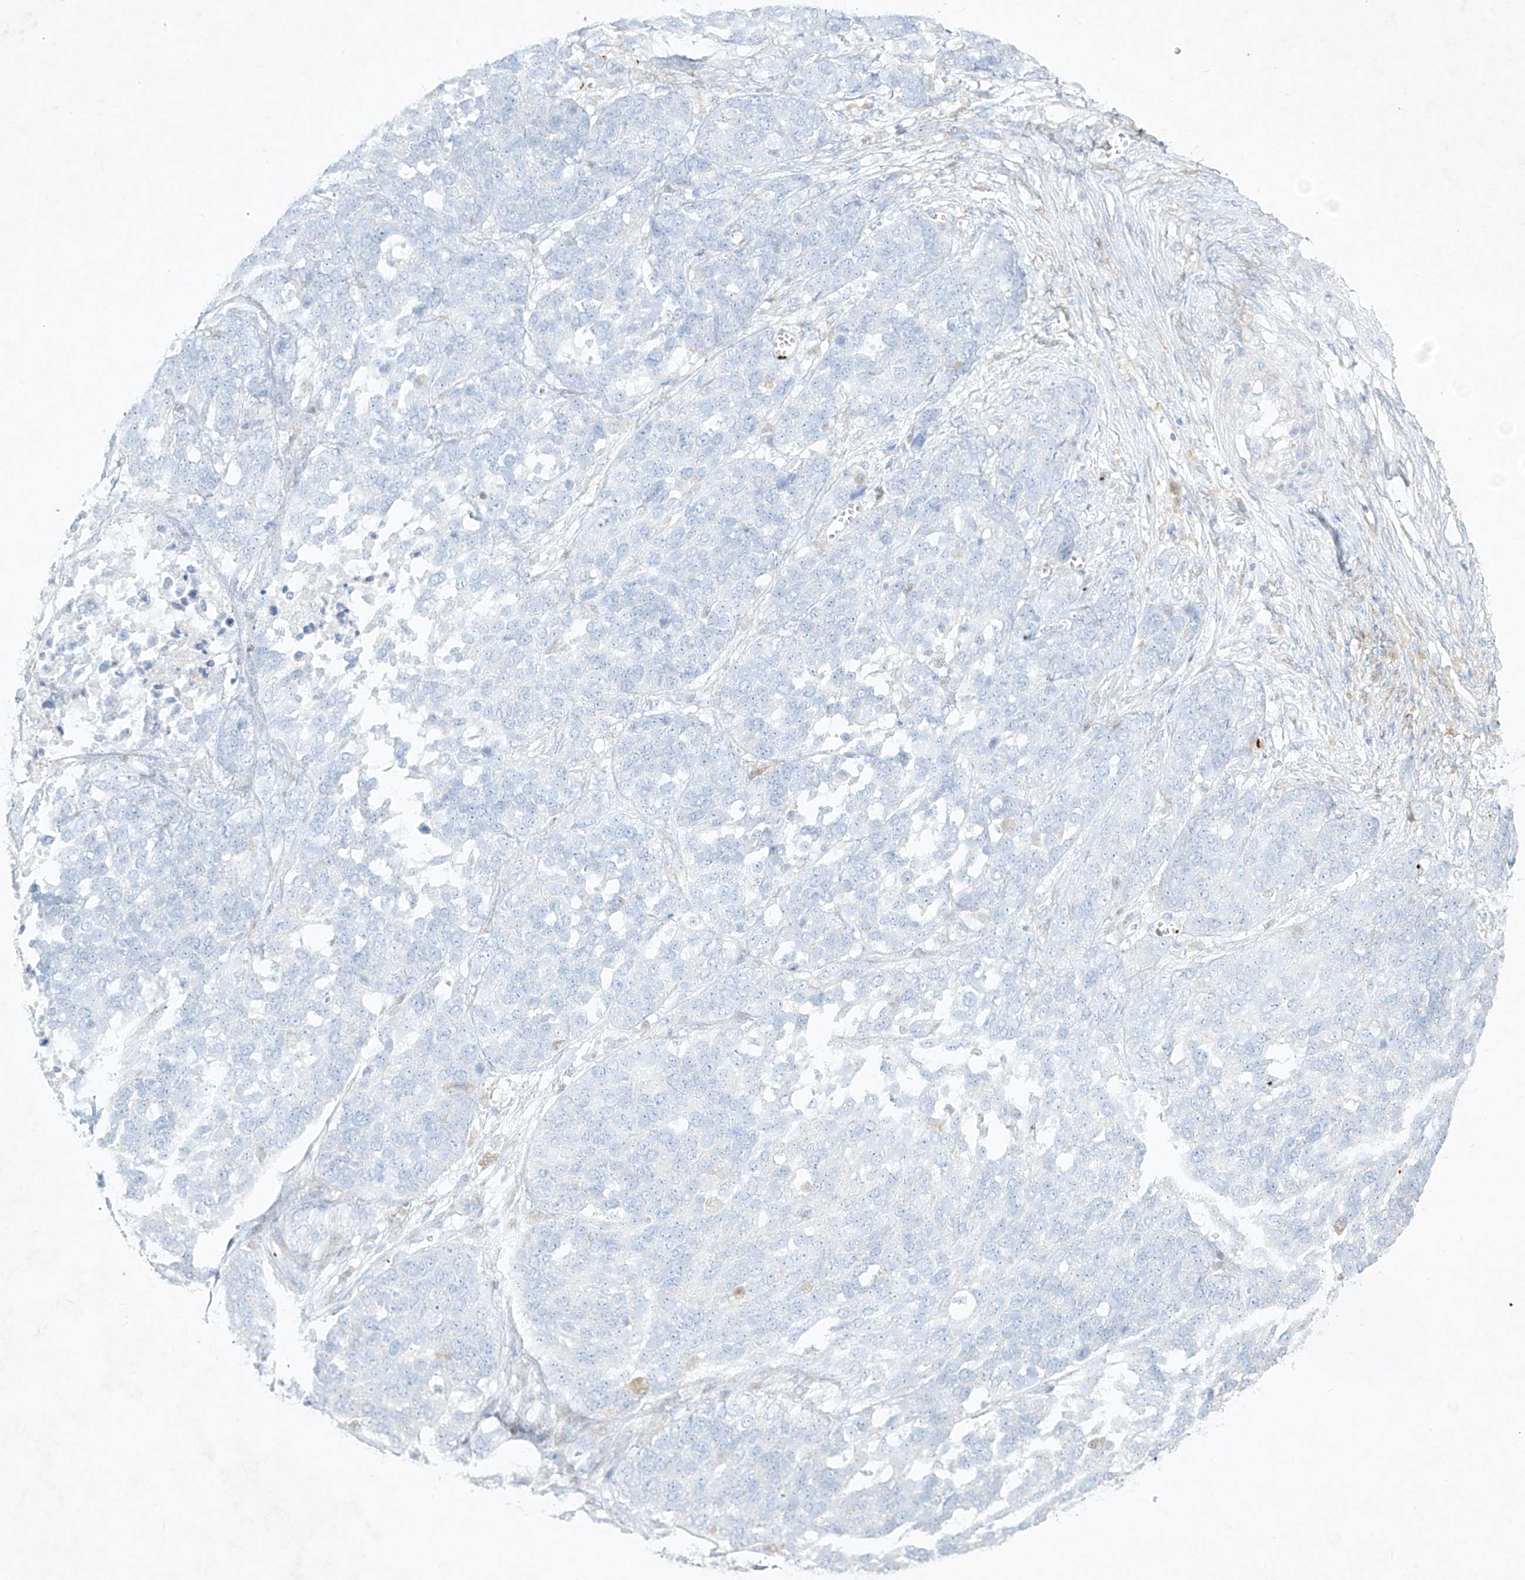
{"staining": {"intensity": "negative", "quantity": "none", "location": "none"}, "tissue": "ovarian cancer", "cell_type": "Tumor cells", "image_type": "cancer", "snomed": [{"axis": "morphology", "description": "Cystadenocarcinoma, serous, NOS"}, {"axis": "topography", "description": "Ovary"}], "caption": "Tumor cells show no significant protein expression in ovarian serous cystadenocarcinoma.", "gene": "PLEK", "patient": {"sex": "female", "age": 44}}